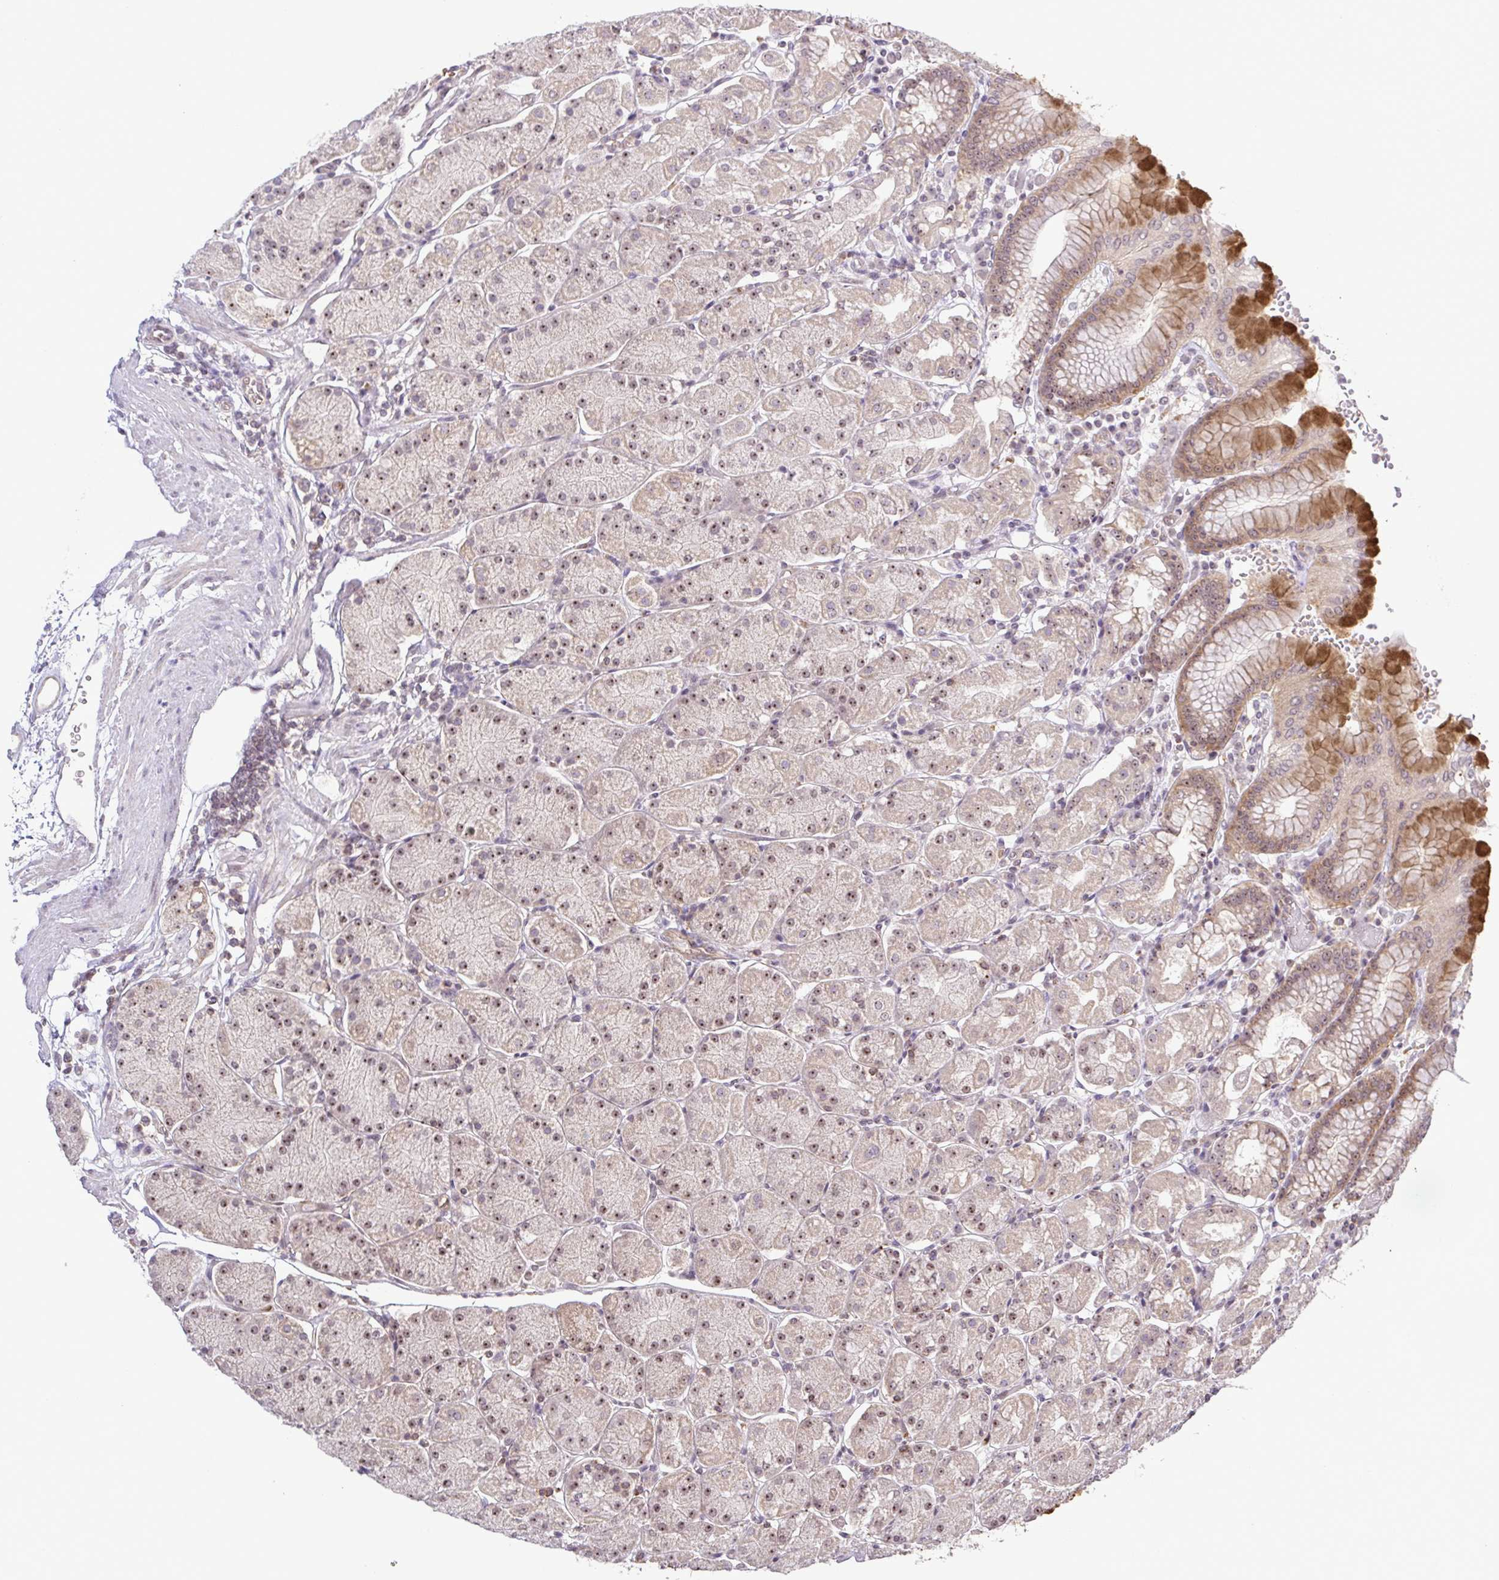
{"staining": {"intensity": "moderate", "quantity": ">75%", "location": "cytoplasmic/membranous,nuclear"}, "tissue": "stomach", "cell_type": "Glandular cells", "image_type": "normal", "snomed": [{"axis": "morphology", "description": "Normal tissue, NOS"}, {"axis": "topography", "description": "Stomach, upper"}, {"axis": "topography", "description": "Stomach"}], "caption": "About >75% of glandular cells in unremarkable human stomach display moderate cytoplasmic/membranous,nuclear protein staining as visualized by brown immunohistochemical staining.", "gene": "RSL24D1", "patient": {"sex": "male", "age": 76}}